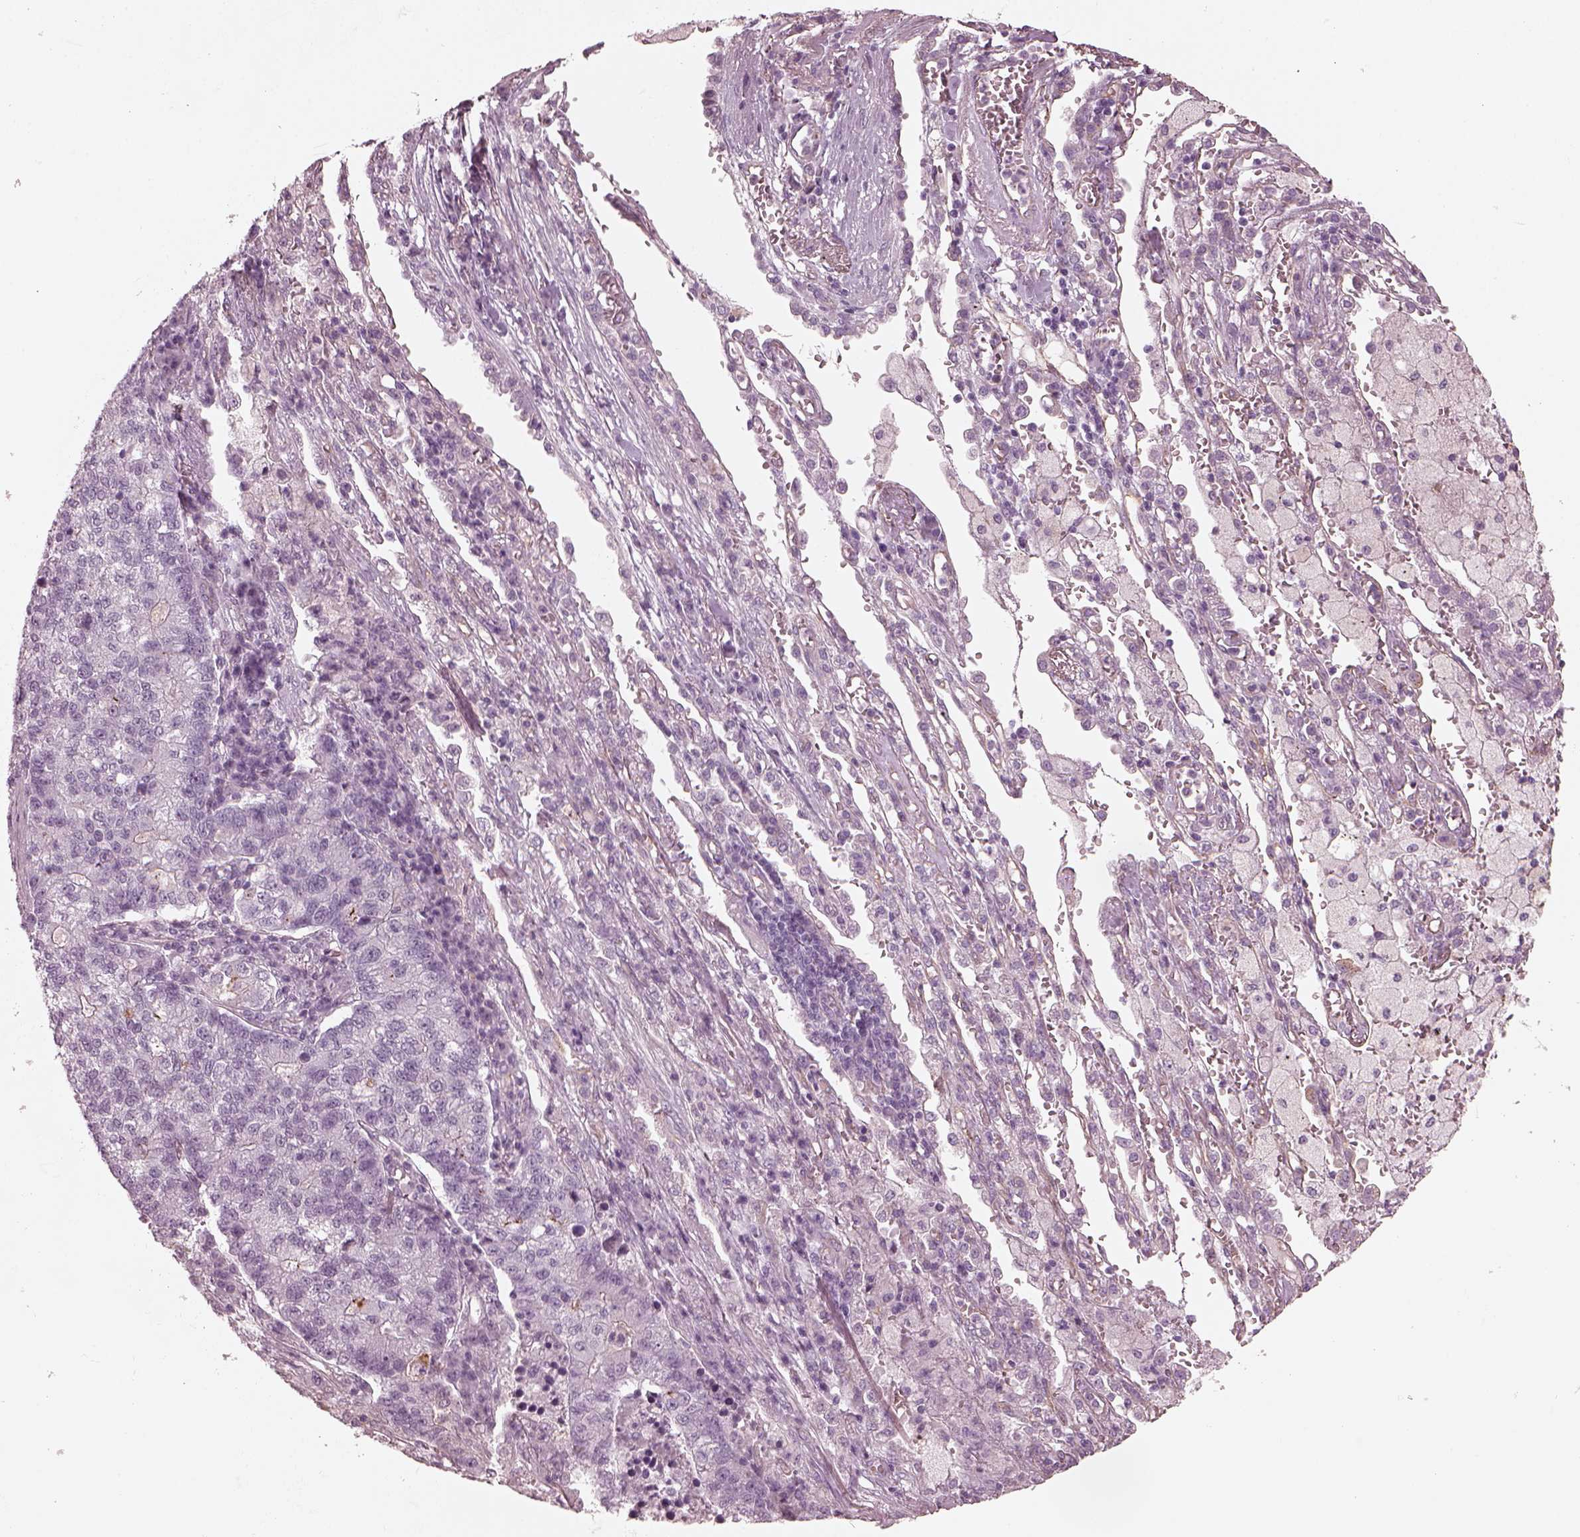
{"staining": {"intensity": "negative", "quantity": "none", "location": "none"}, "tissue": "lung cancer", "cell_type": "Tumor cells", "image_type": "cancer", "snomed": [{"axis": "morphology", "description": "Adenocarcinoma, NOS"}, {"axis": "topography", "description": "Lung"}], "caption": "Protein analysis of adenocarcinoma (lung) exhibits no significant positivity in tumor cells.", "gene": "EIF4E1B", "patient": {"sex": "male", "age": 57}}